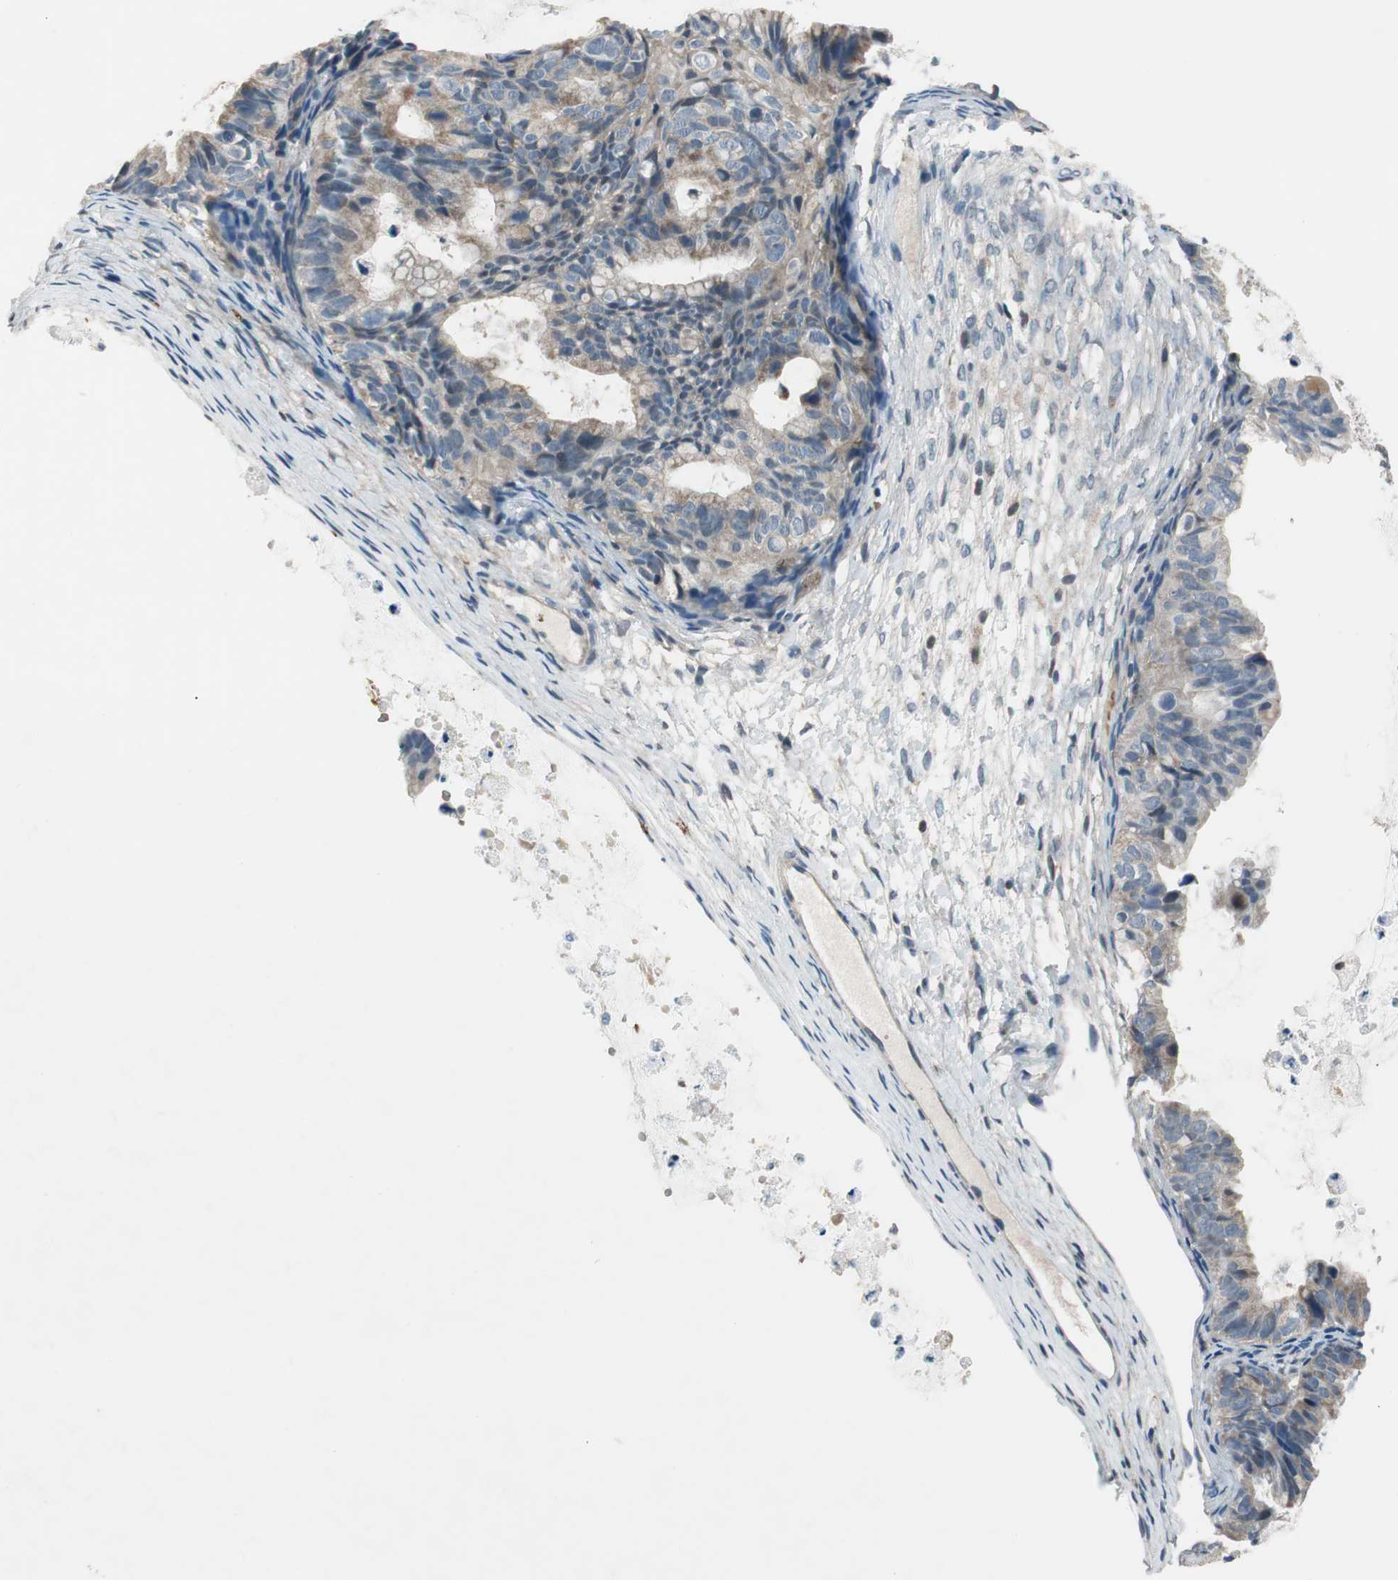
{"staining": {"intensity": "weak", "quantity": ">75%", "location": "cytoplasmic/membranous"}, "tissue": "ovarian cancer", "cell_type": "Tumor cells", "image_type": "cancer", "snomed": [{"axis": "morphology", "description": "Cystadenocarcinoma, mucinous, NOS"}, {"axis": "topography", "description": "Ovary"}], "caption": "Immunohistochemistry histopathology image of human mucinous cystadenocarcinoma (ovarian) stained for a protein (brown), which demonstrates low levels of weak cytoplasmic/membranous positivity in about >75% of tumor cells.", "gene": "GYPC", "patient": {"sex": "female", "age": 36}}